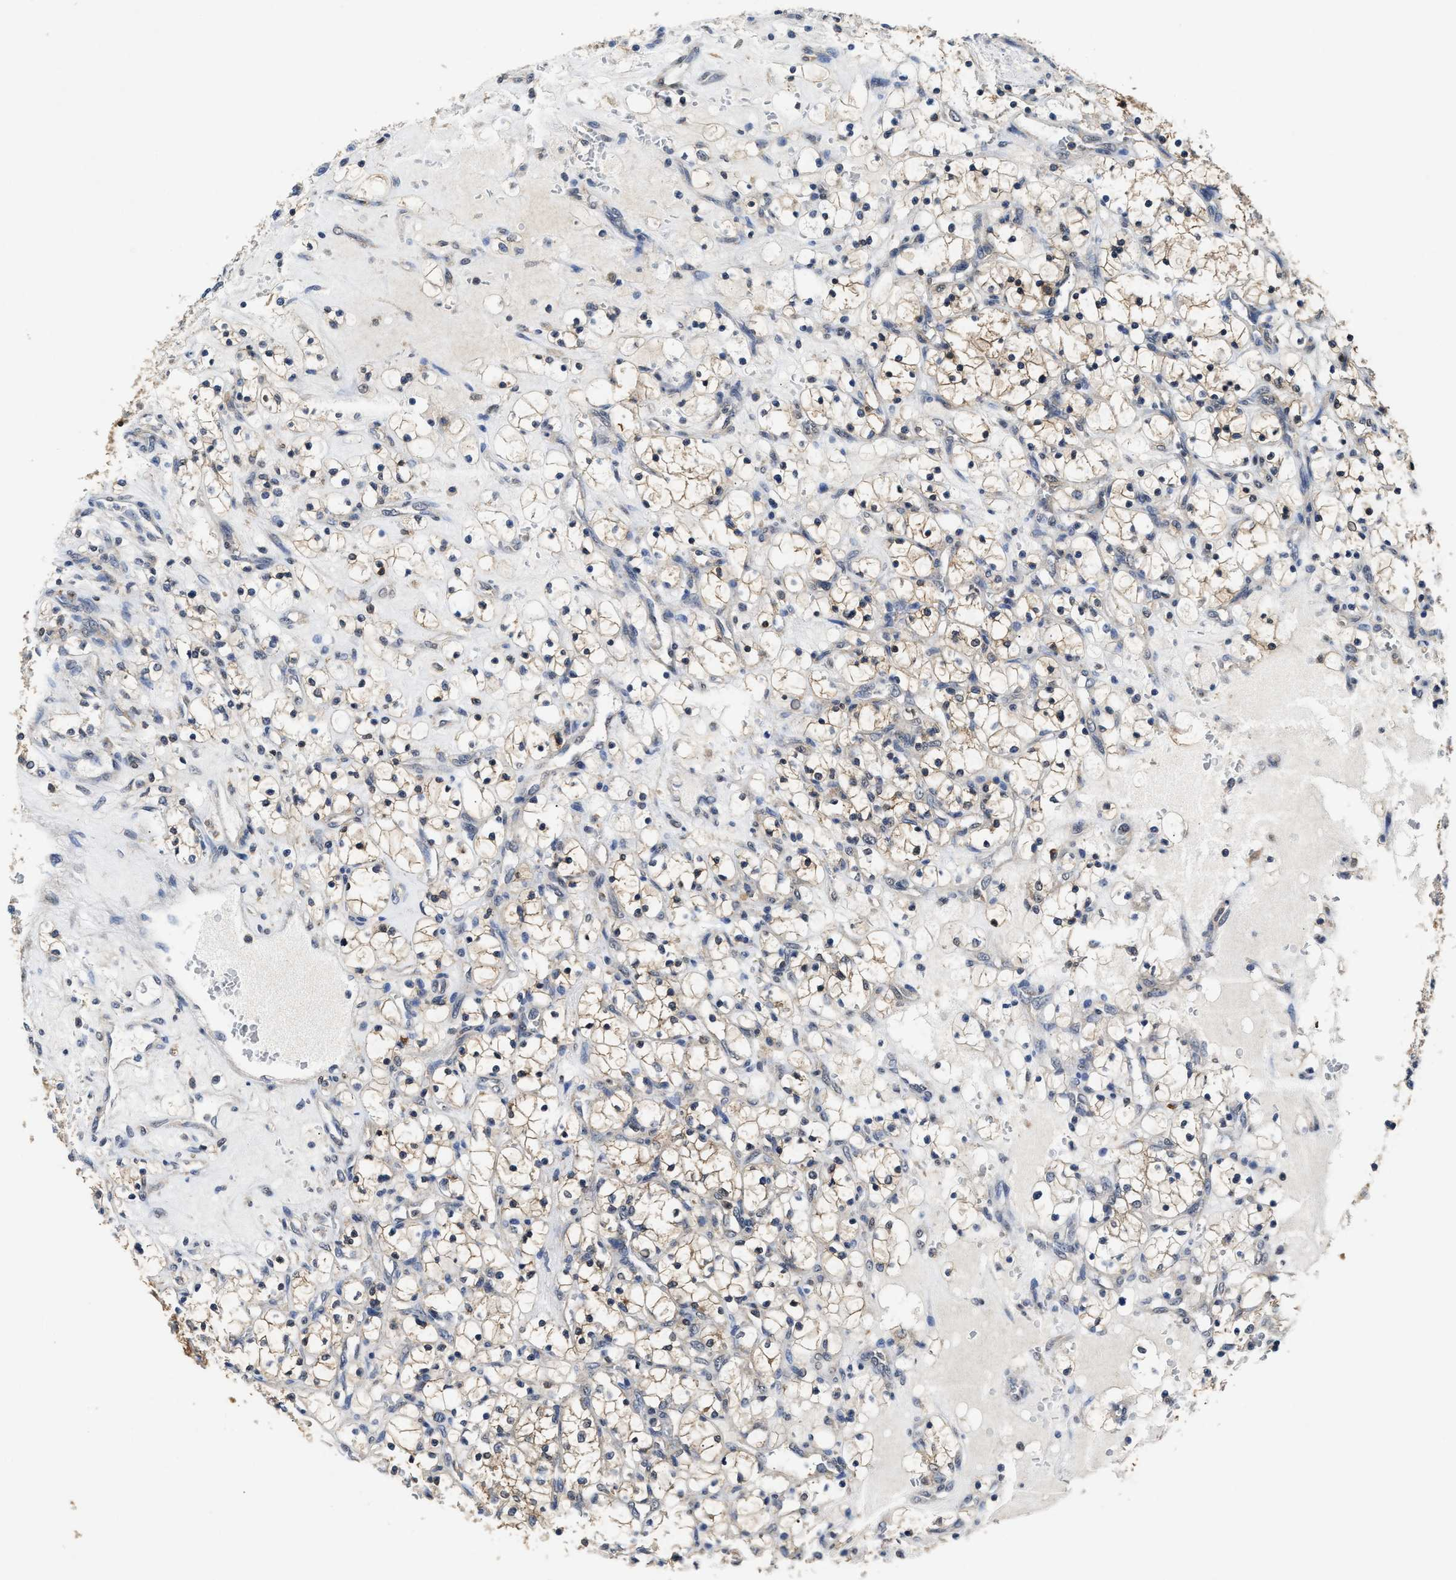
{"staining": {"intensity": "weak", "quantity": "25%-75%", "location": "cytoplasmic/membranous"}, "tissue": "renal cancer", "cell_type": "Tumor cells", "image_type": "cancer", "snomed": [{"axis": "morphology", "description": "Adenocarcinoma, NOS"}, {"axis": "topography", "description": "Kidney"}], "caption": "Immunohistochemistry (IHC) of renal cancer shows low levels of weak cytoplasmic/membranous positivity in about 25%-75% of tumor cells.", "gene": "ACAT2", "patient": {"sex": "female", "age": 69}}